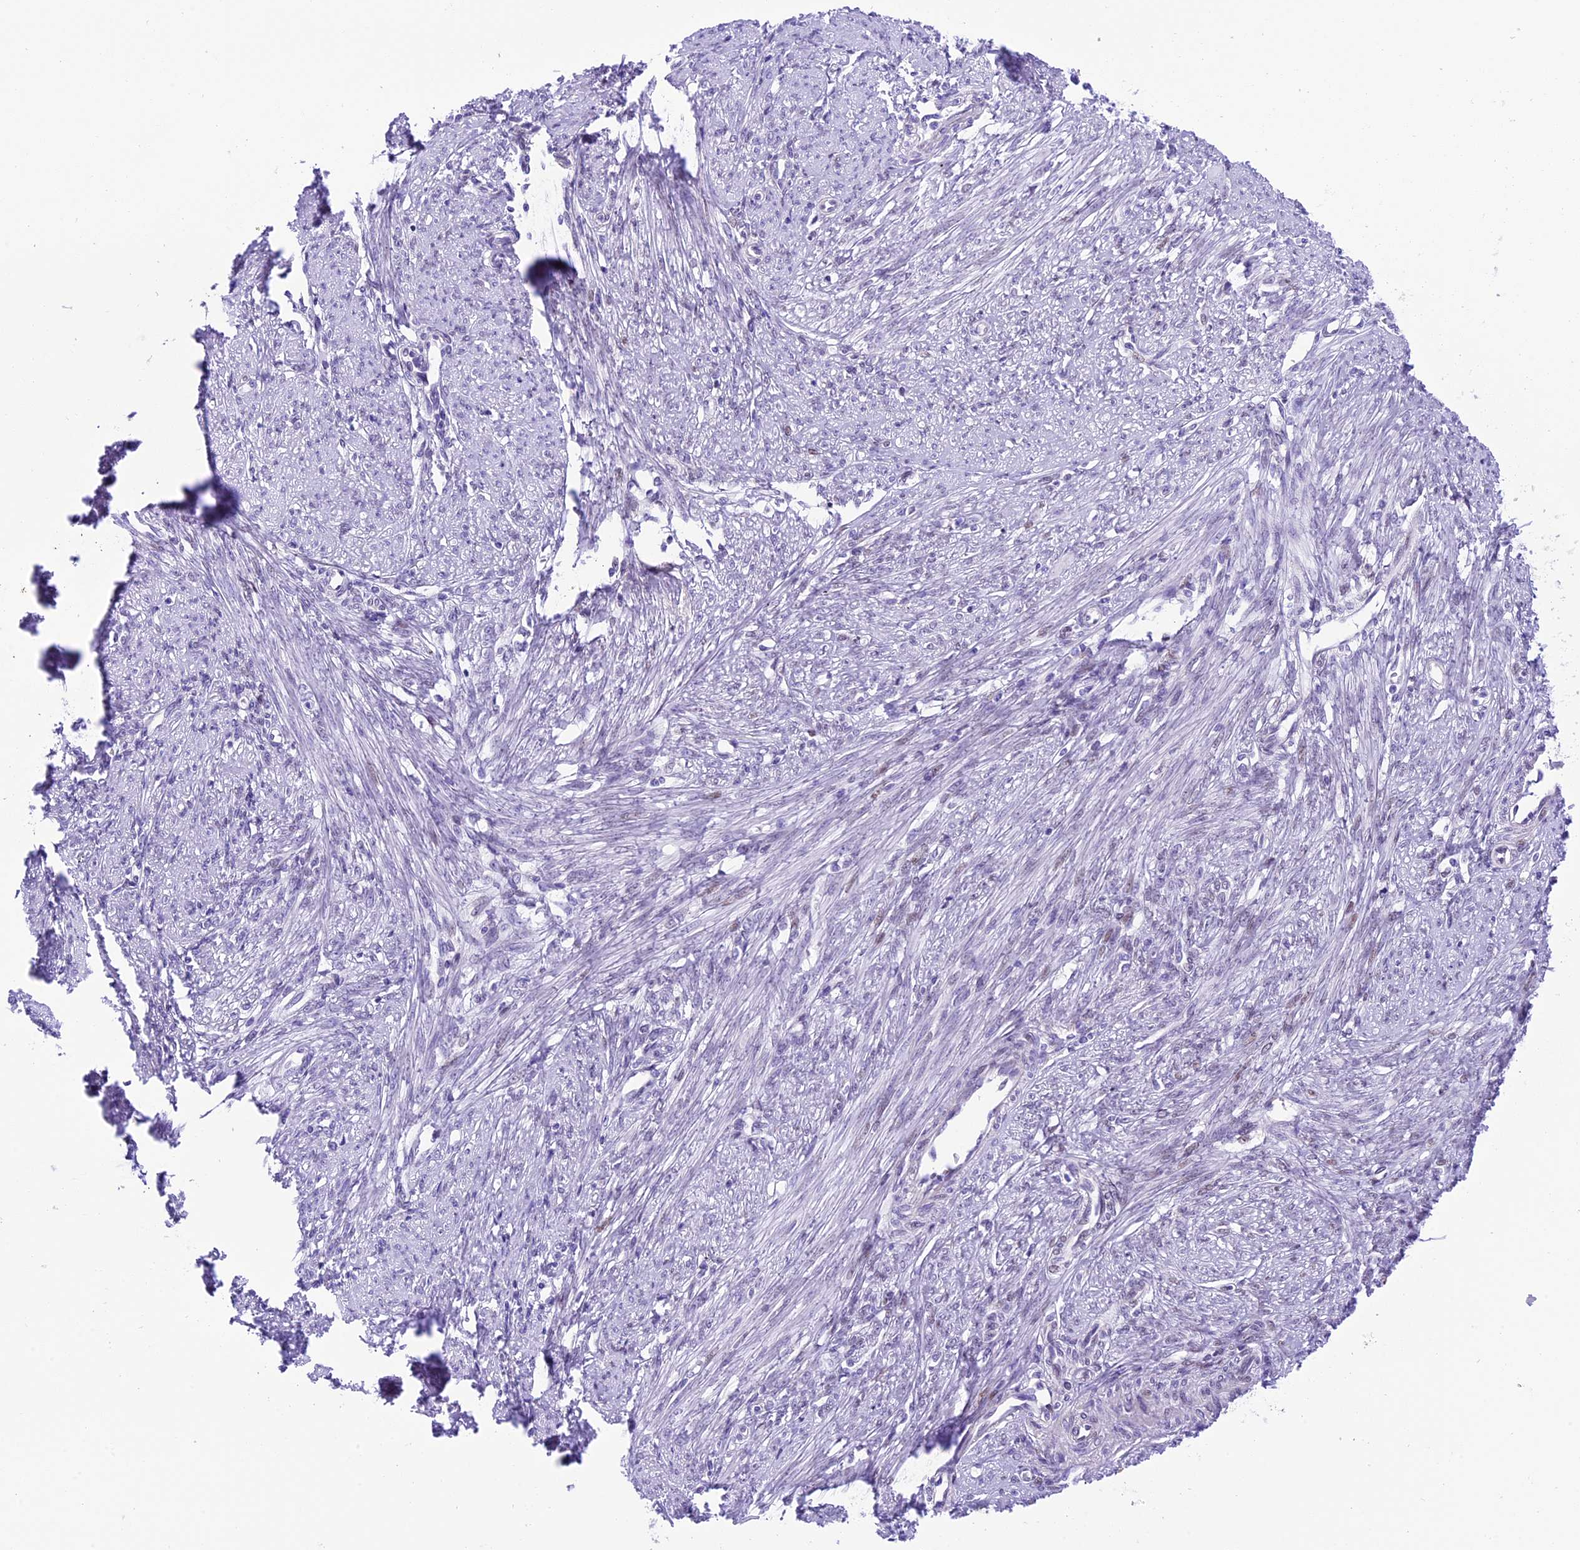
{"staining": {"intensity": "moderate", "quantity": "25%-75%", "location": "nuclear"}, "tissue": "smooth muscle", "cell_type": "Smooth muscle cells", "image_type": "normal", "snomed": [{"axis": "morphology", "description": "Normal tissue, NOS"}, {"axis": "topography", "description": "Smooth muscle"}, {"axis": "topography", "description": "Uterus"}], "caption": "IHC histopathology image of normal smooth muscle stained for a protein (brown), which displays medium levels of moderate nuclear staining in approximately 25%-75% of smooth muscle cells.", "gene": "RPS6KB1", "patient": {"sex": "female", "age": 59}}